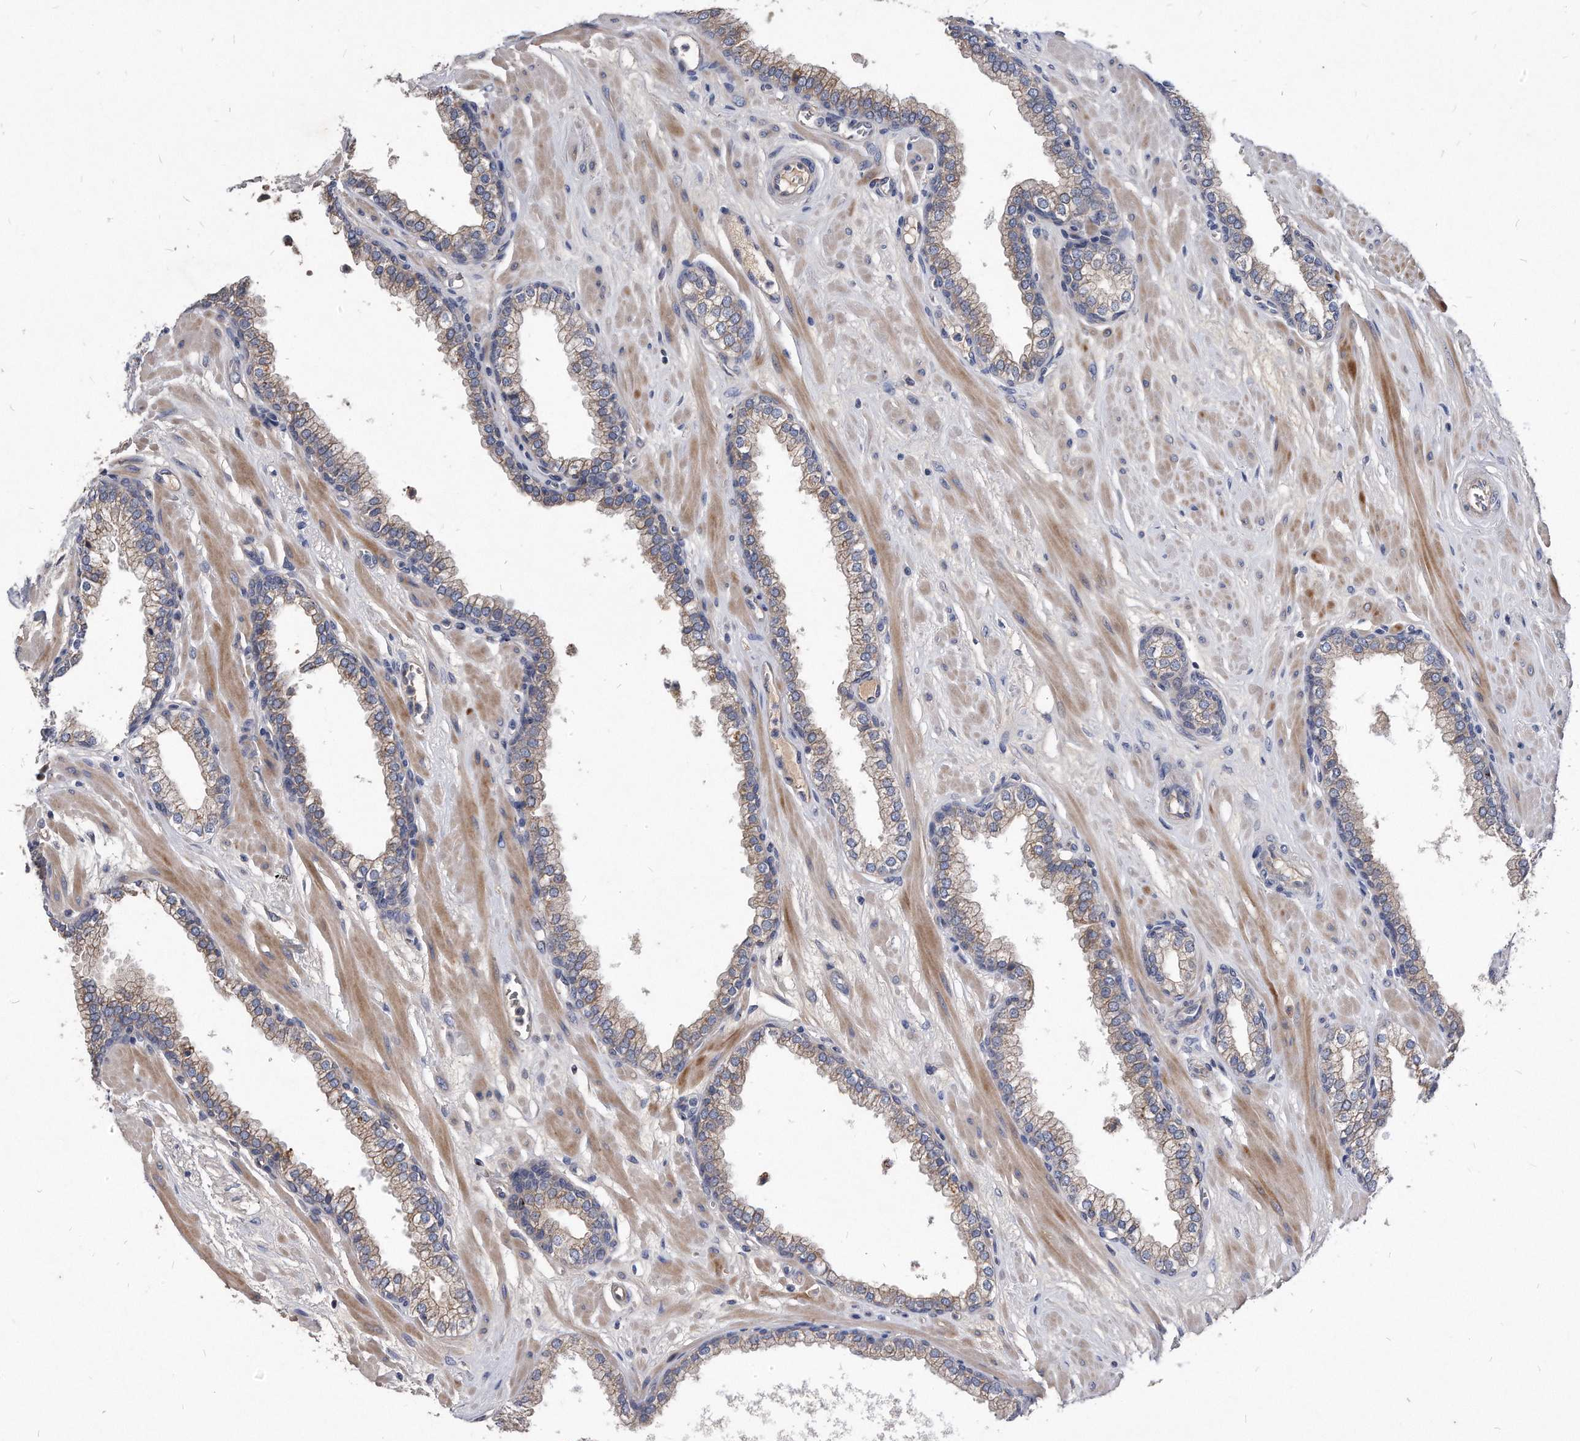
{"staining": {"intensity": "weak", "quantity": "25%-75%", "location": "cytoplasmic/membranous"}, "tissue": "prostate", "cell_type": "Glandular cells", "image_type": "normal", "snomed": [{"axis": "morphology", "description": "Normal tissue, NOS"}, {"axis": "morphology", "description": "Urothelial carcinoma, Low grade"}, {"axis": "topography", "description": "Urinary bladder"}, {"axis": "topography", "description": "Prostate"}], "caption": "Brown immunohistochemical staining in normal prostate displays weak cytoplasmic/membranous staining in approximately 25%-75% of glandular cells.", "gene": "MGAT4A", "patient": {"sex": "male", "age": 60}}